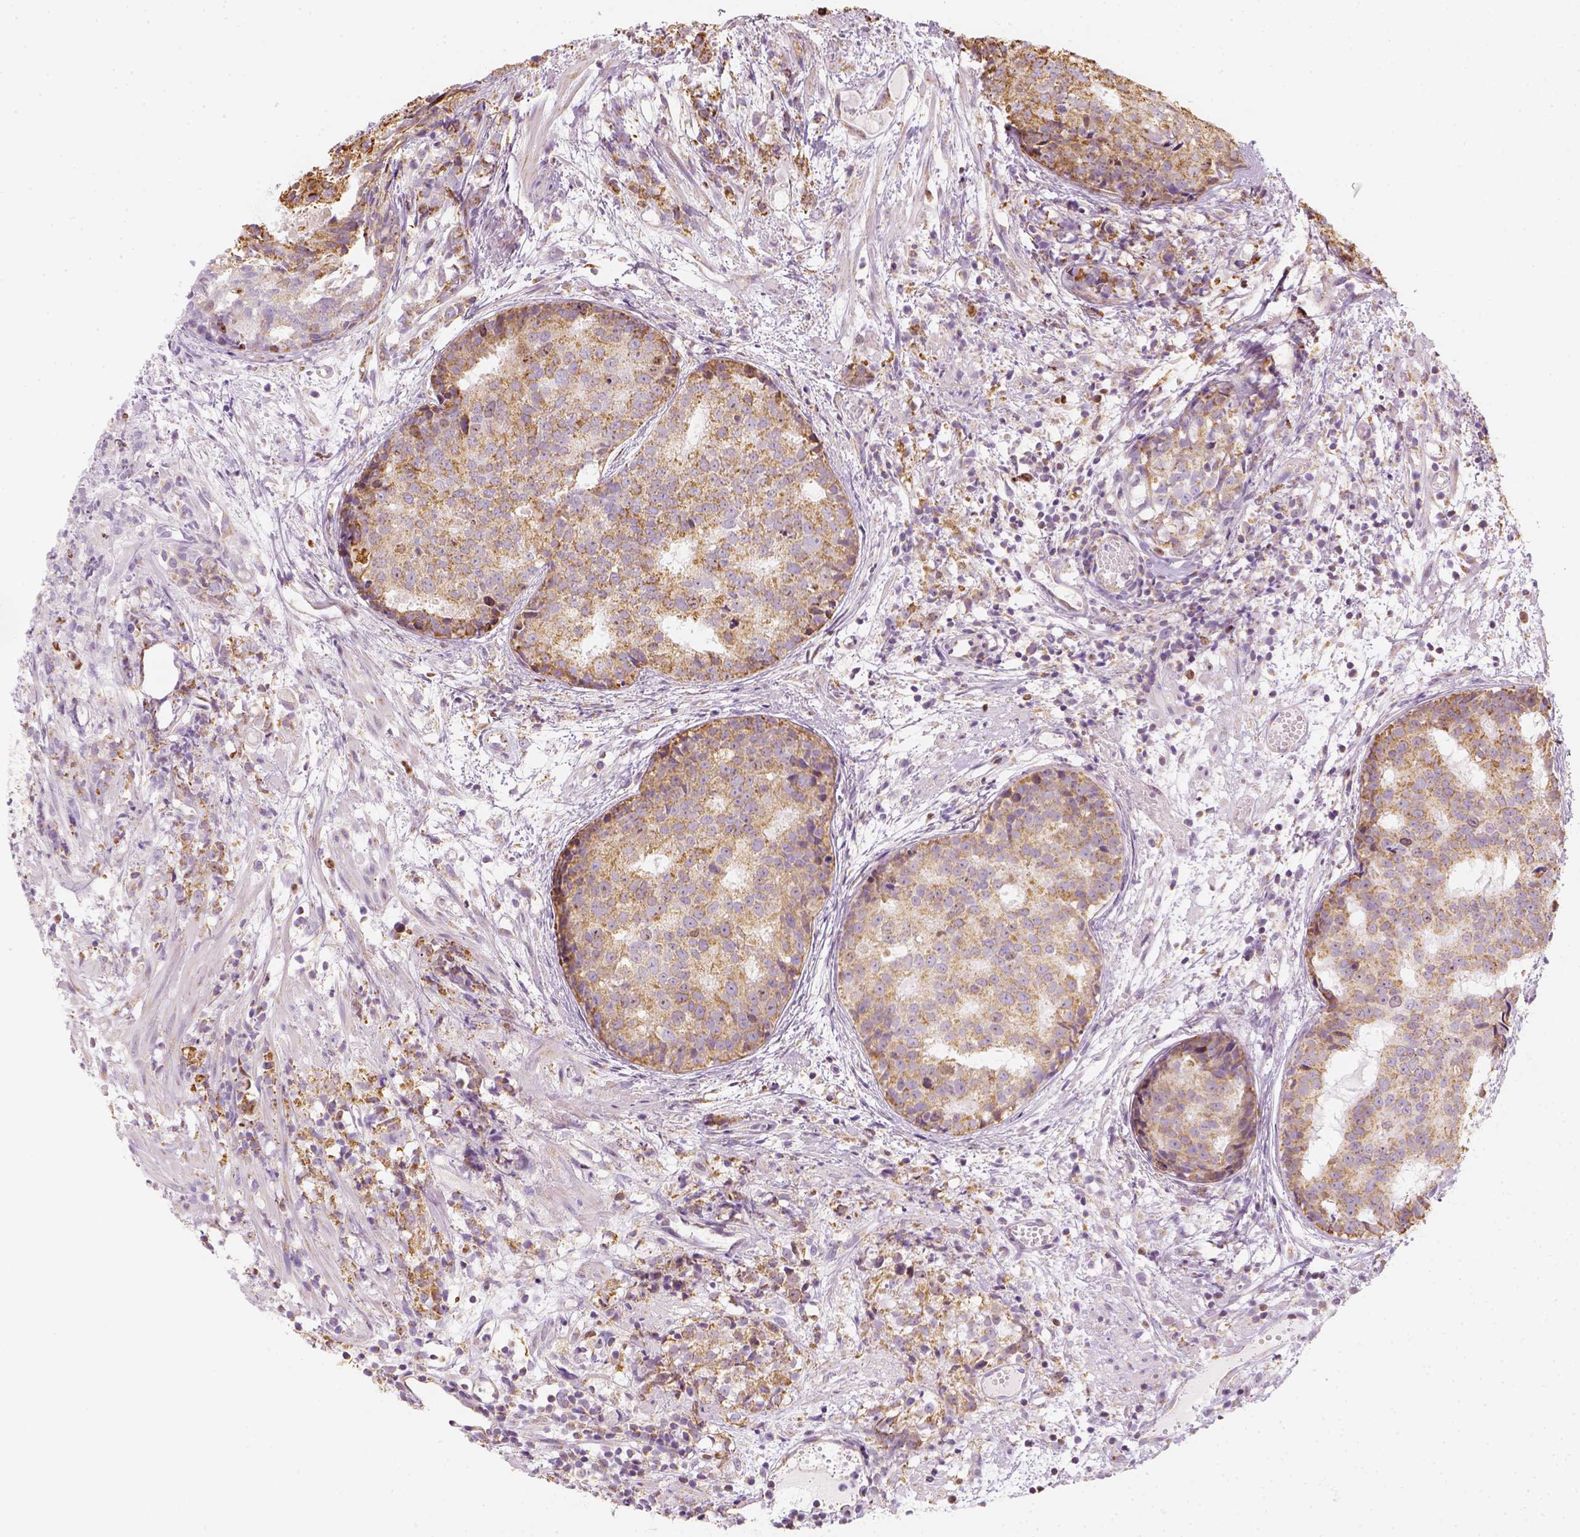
{"staining": {"intensity": "moderate", "quantity": ">75%", "location": "cytoplasmic/membranous"}, "tissue": "prostate cancer", "cell_type": "Tumor cells", "image_type": "cancer", "snomed": [{"axis": "morphology", "description": "Adenocarcinoma, High grade"}, {"axis": "topography", "description": "Prostate"}], "caption": "Prostate cancer (adenocarcinoma (high-grade)) was stained to show a protein in brown. There is medium levels of moderate cytoplasmic/membranous positivity in about >75% of tumor cells.", "gene": "LCA5", "patient": {"sex": "male", "age": 58}}